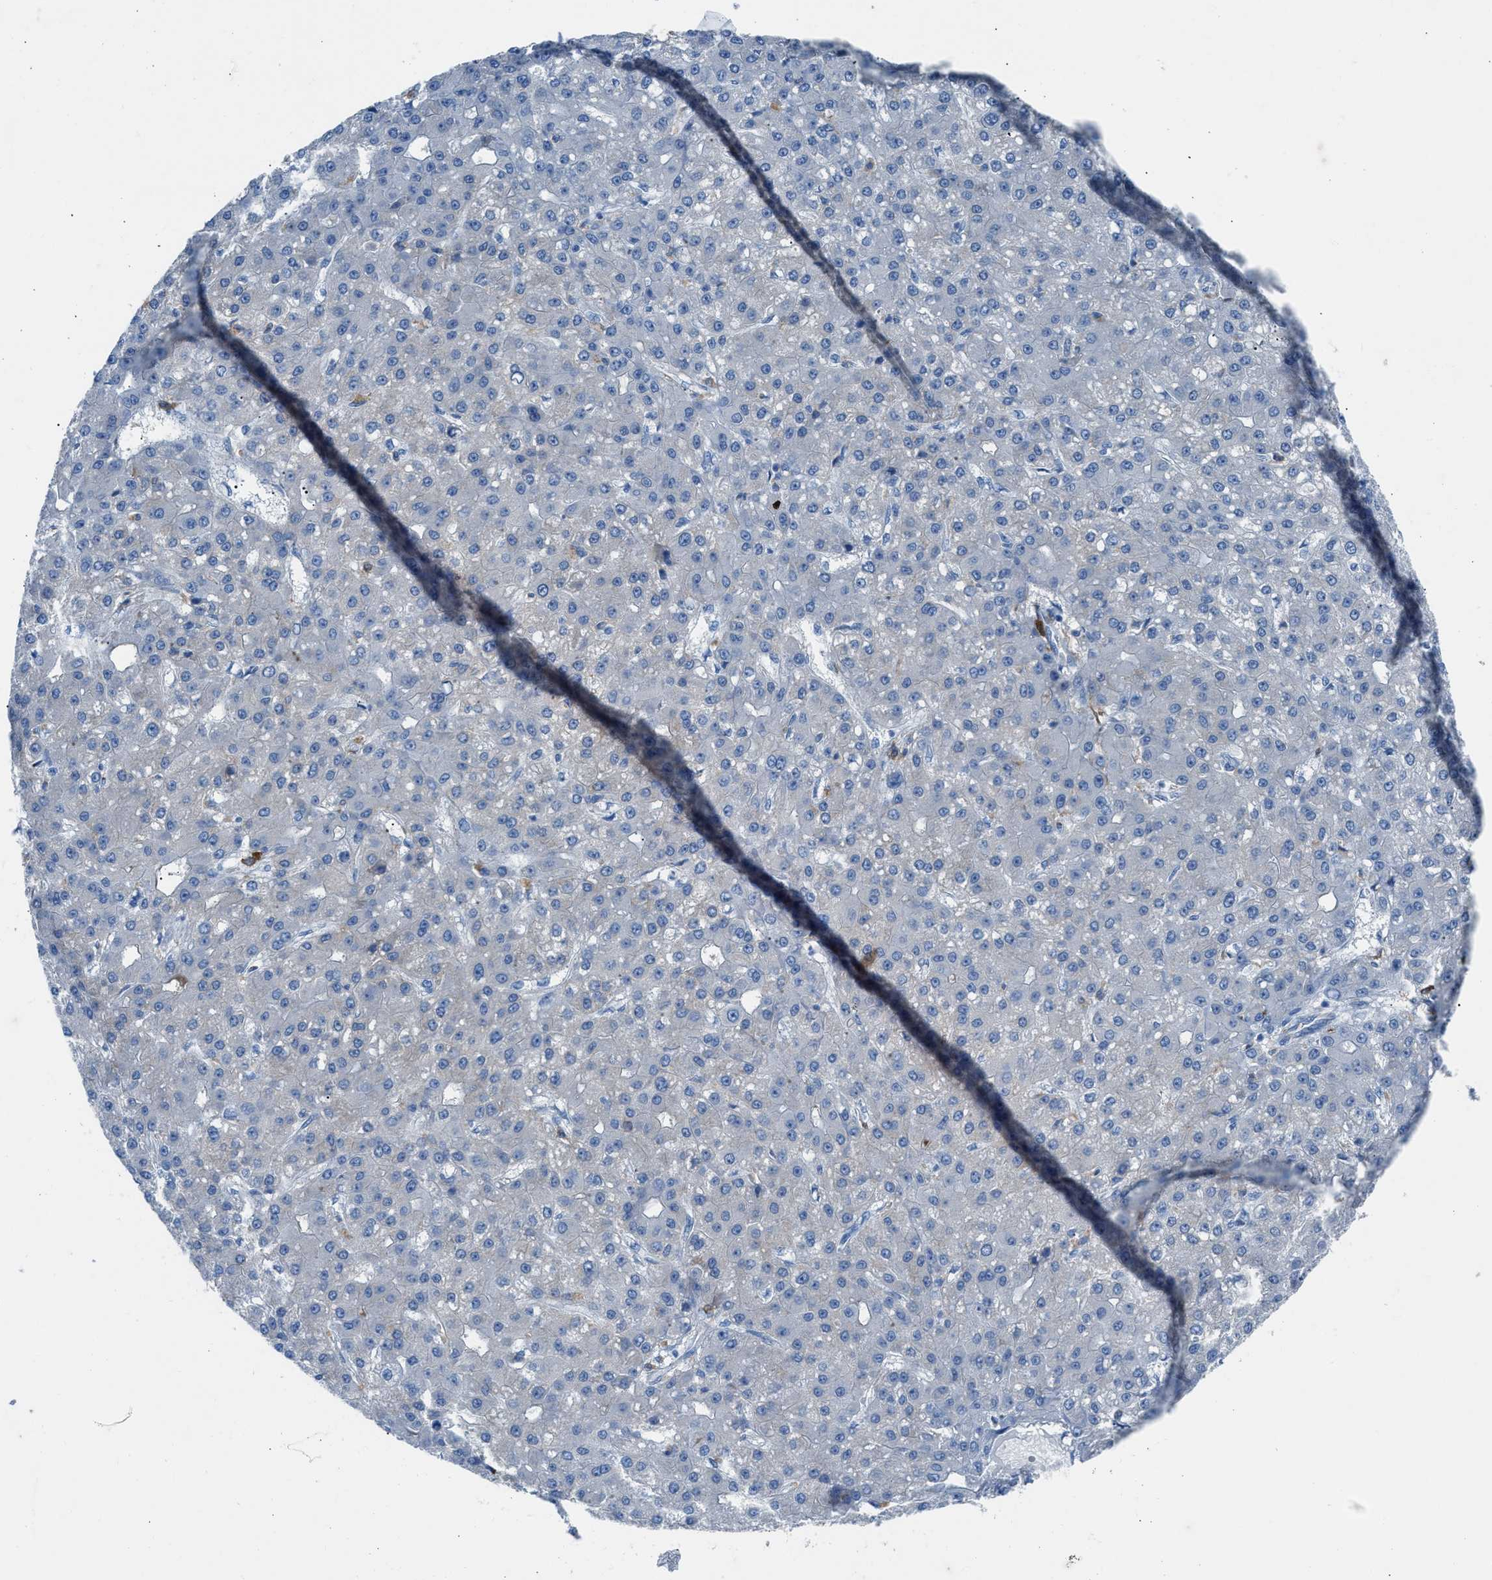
{"staining": {"intensity": "negative", "quantity": "none", "location": "none"}, "tissue": "liver cancer", "cell_type": "Tumor cells", "image_type": "cancer", "snomed": [{"axis": "morphology", "description": "Carcinoma, Hepatocellular, NOS"}, {"axis": "topography", "description": "Liver"}], "caption": "Immunohistochemical staining of human liver cancer (hepatocellular carcinoma) displays no significant positivity in tumor cells.", "gene": "CLEC10A", "patient": {"sex": "male", "age": 67}}